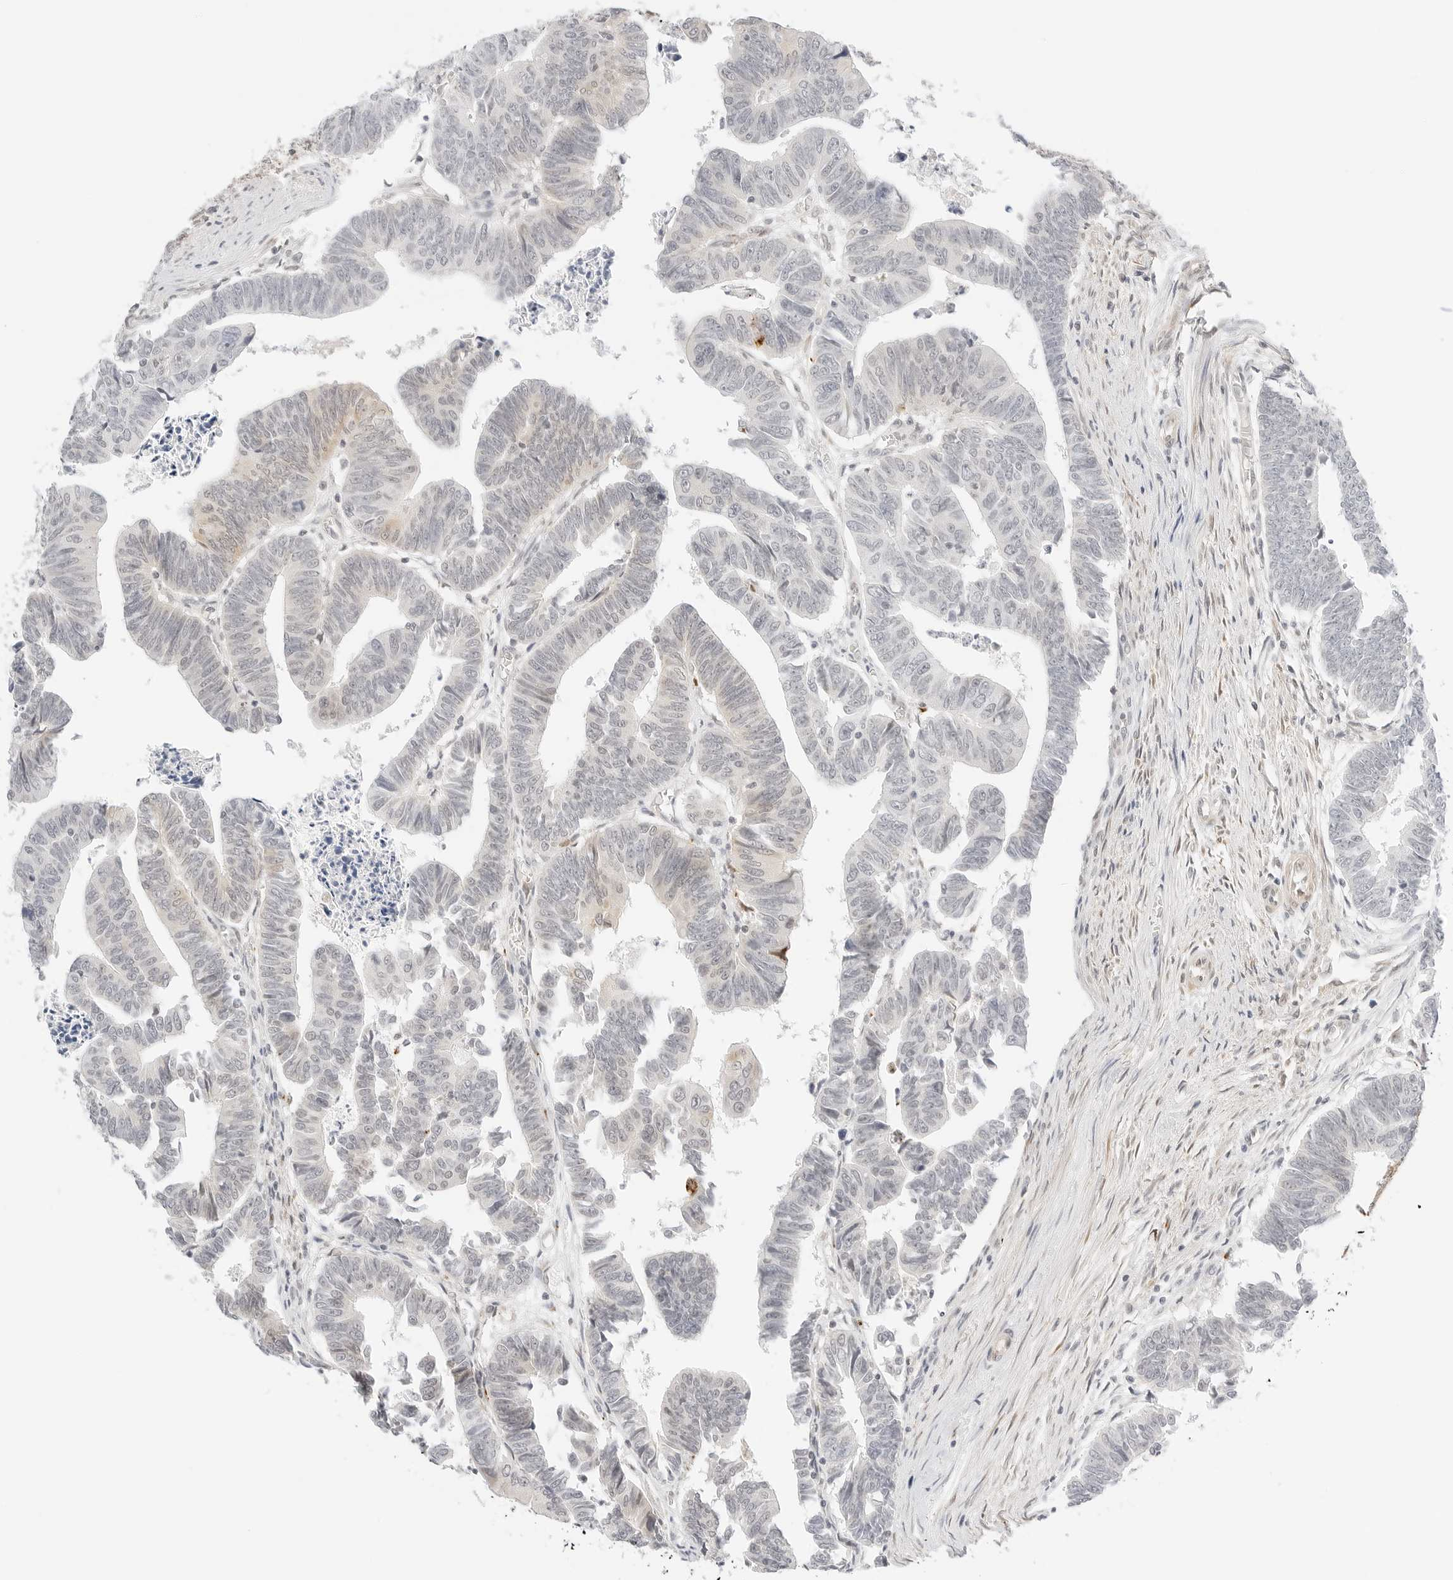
{"staining": {"intensity": "weak", "quantity": "<25%", "location": "cytoplasmic/membranous"}, "tissue": "colorectal cancer", "cell_type": "Tumor cells", "image_type": "cancer", "snomed": [{"axis": "morphology", "description": "Adenocarcinoma, NOS"}, {"axis": "topography", "description": "Rectum"}], "caption": "High power microscopy image of an immunohistochemistry photomicrograph of colorectal cancer, revealing no significant staining in tumor cells.", "gene": "TEKT2", "patient": {"sex": "female", "age": 65}}